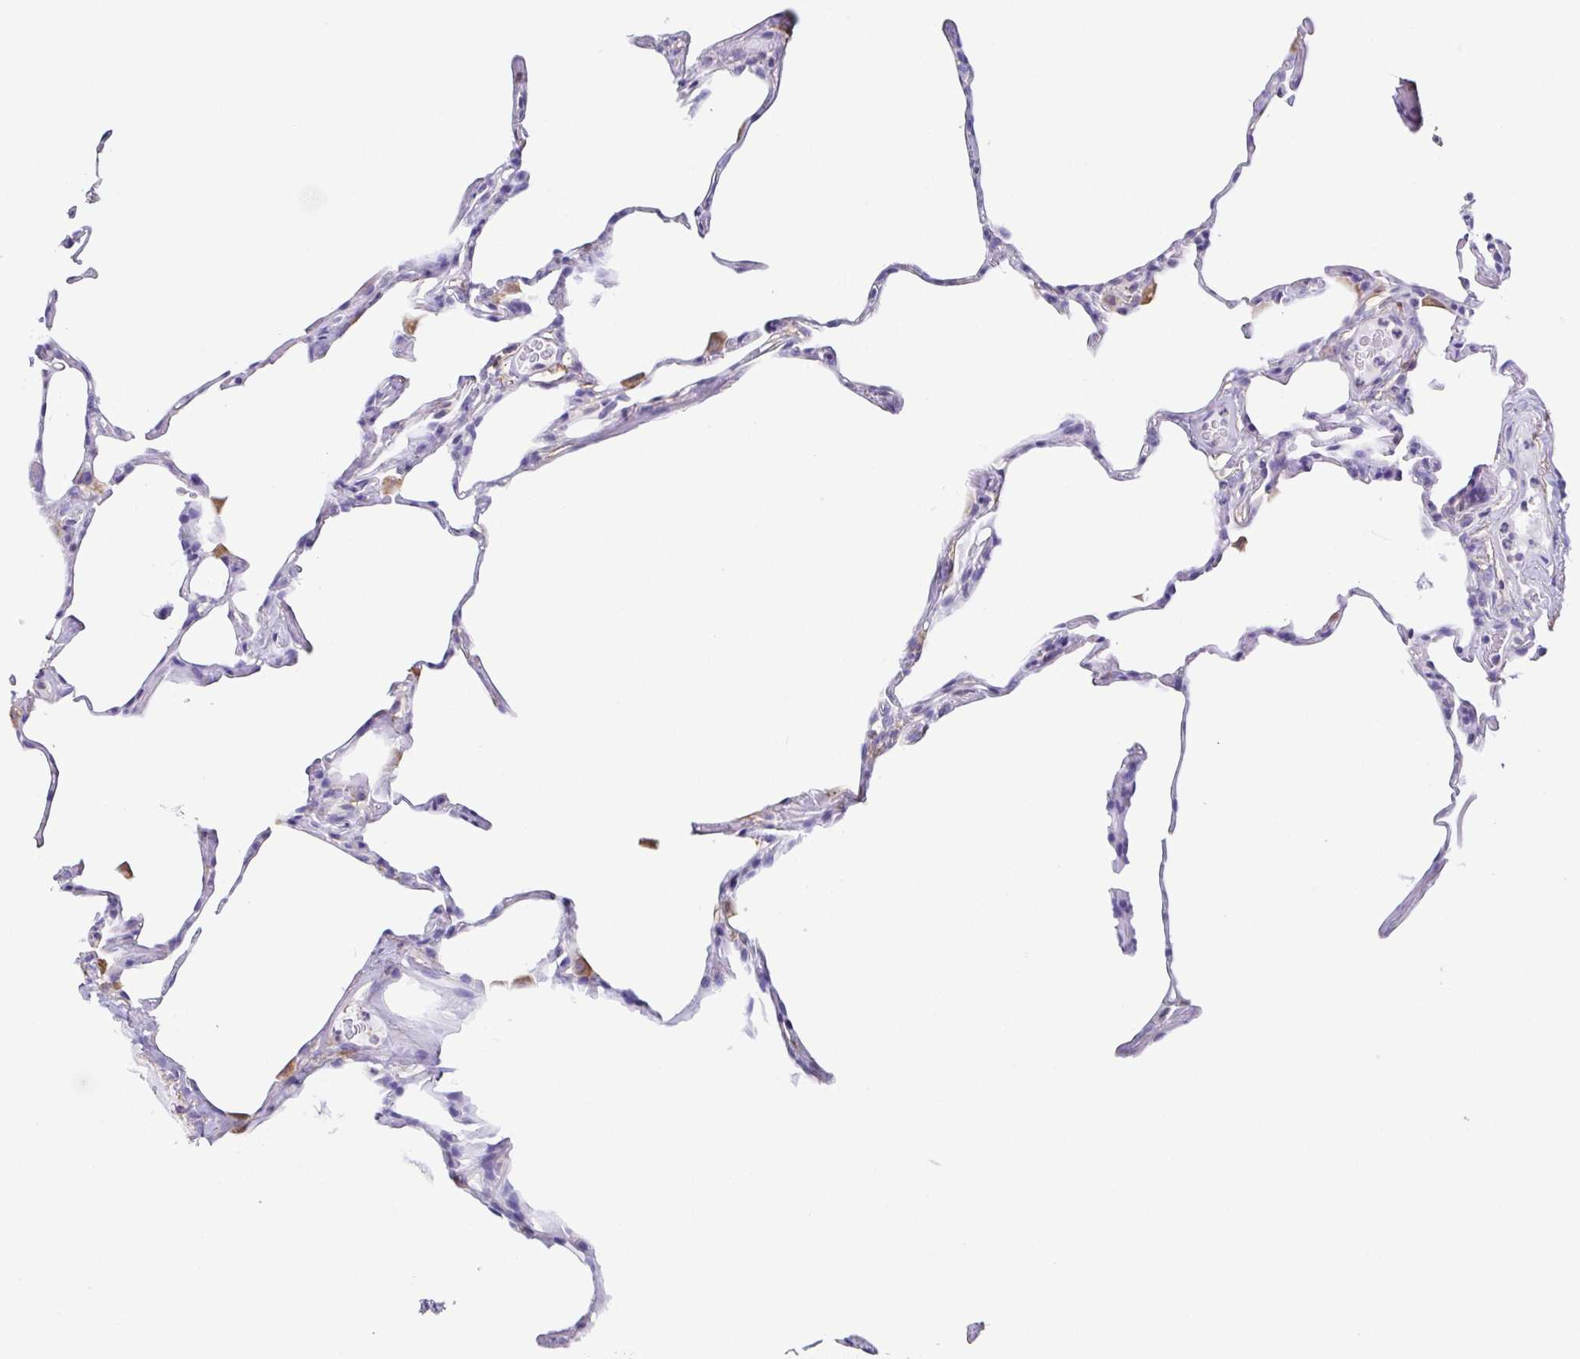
{"staining": {"intensity": "moderate", "quantity": "<25%", "location": "cytoplasmic/membranous"}, "tissue": "lung", "cell_type": "Alveolar cells", "image_type": "normal", "snomed": [{"axis": "morphology", "description": "Normal tissue, NOS"}, {"axis": "topography", "description": "Lung"}], "caption": "Immunohistochemical staining of unremarkable human lung exhibits <25% levels of moderate cytoplasmic/membranous protein staining in approximately <25% of alveolar cells. The staining is performed using DAB (3,3'-diaminobenzidine) brown chromogen to label protein expression. The nuclei are counter-stained blue using hematoxylin.", "gene": "ANXA10", "patient": {"sex": "male", "age": 65}}